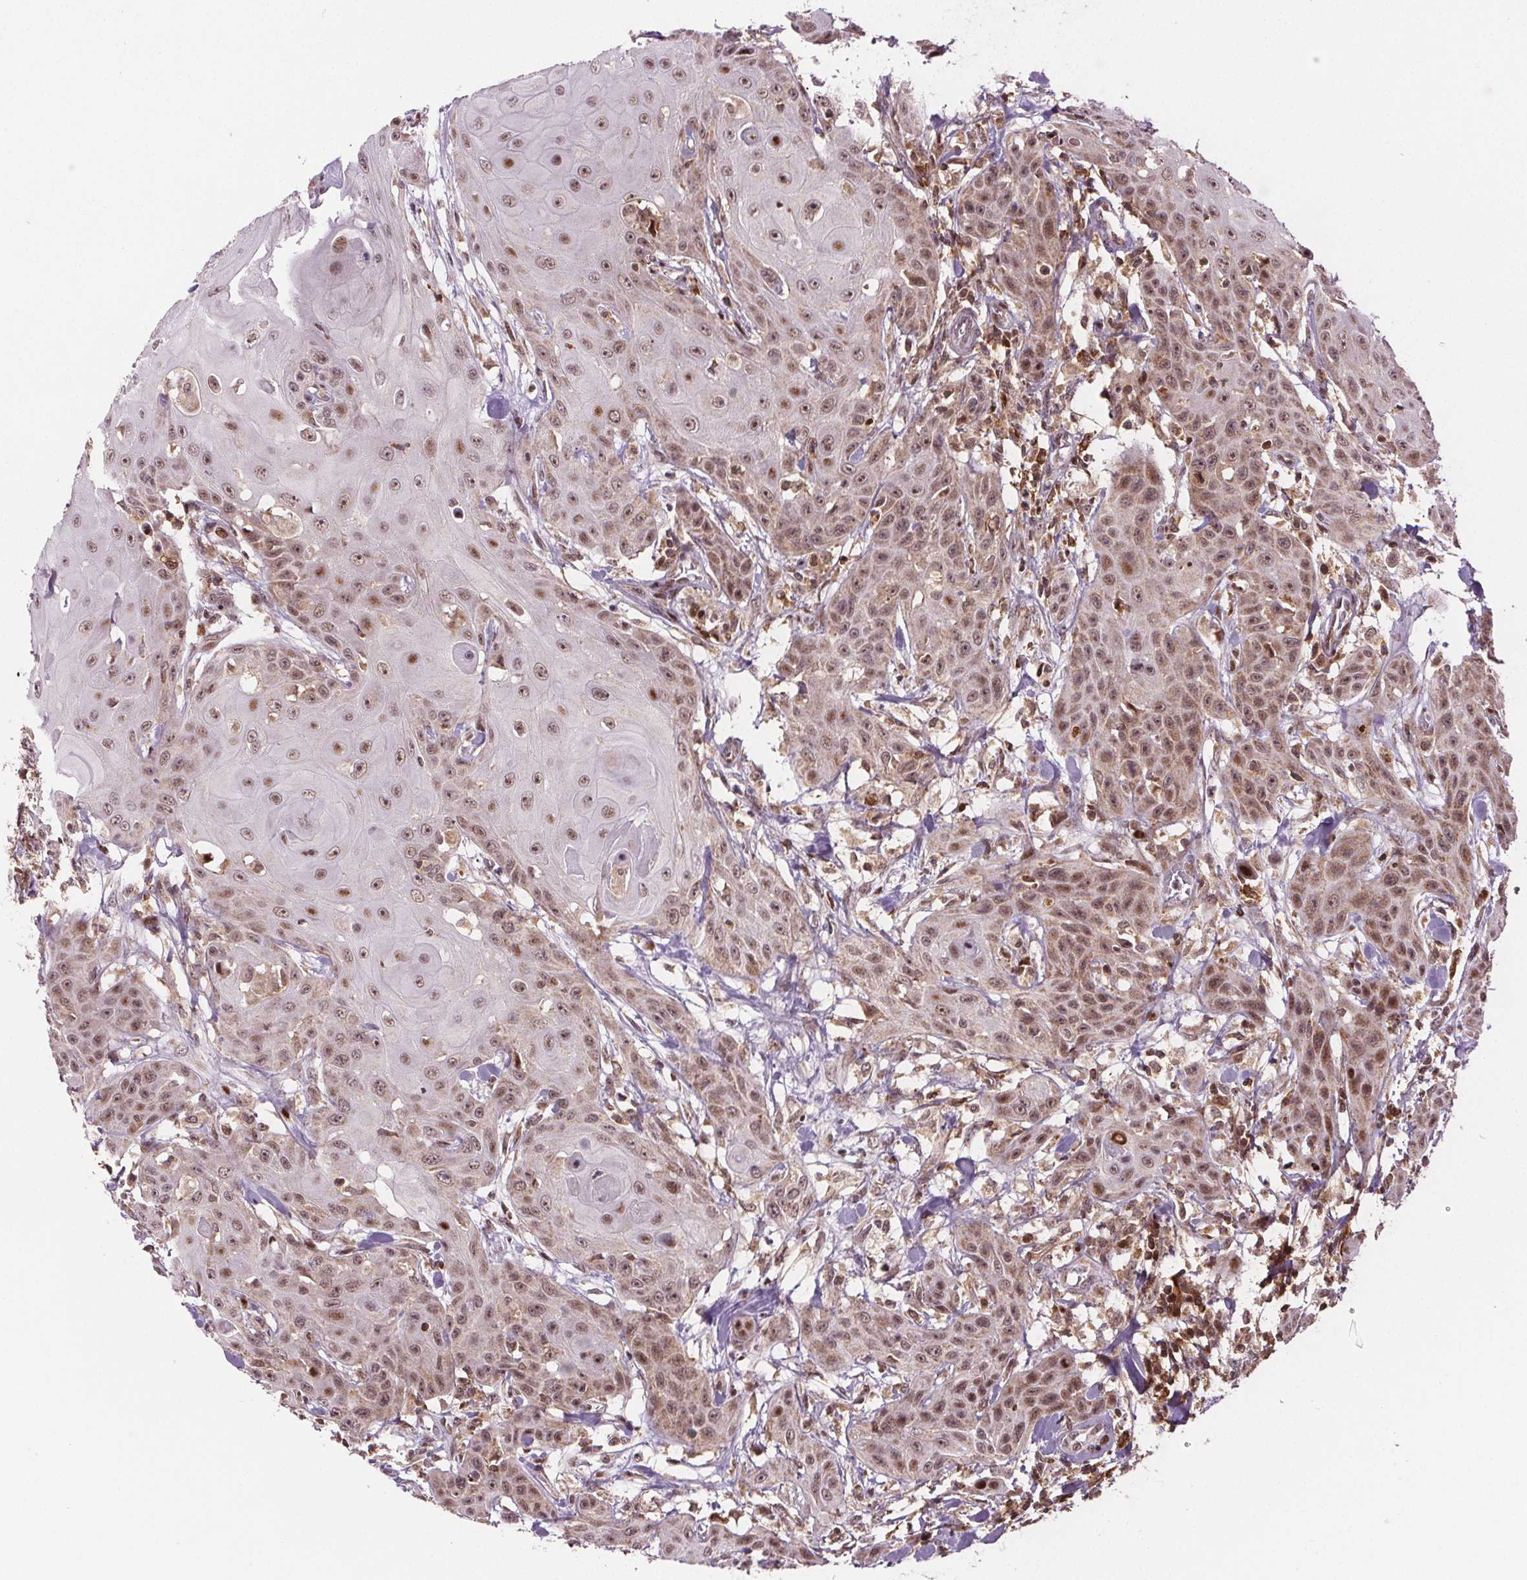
{"staining": {"intensity": "moderate", "quantity": ">75%", "location": "cytoplasmic/membranous,nuclear"}, "tissue": "head and neck cancer", "cell_type": "Tumor cells", "image_type": "cancer", "snomed": [{"axis": "morphology", "description": "Squamous cell carcinoma, NOS"}, {"axis": "topography", "description": "Oral tissue"}, {"axis": "topography", "description": "Head-Neck"}], "caption": "An image showing moderate cytoplasmic/membranous and nuclear expression in about >75% of tumor cells in head and neck cancer (squamous cell carcinoma), as visualized by brown immunohistochemical staining.", "gene": "SNRNP35", "patient": {"sex": "female", "age": 55}}